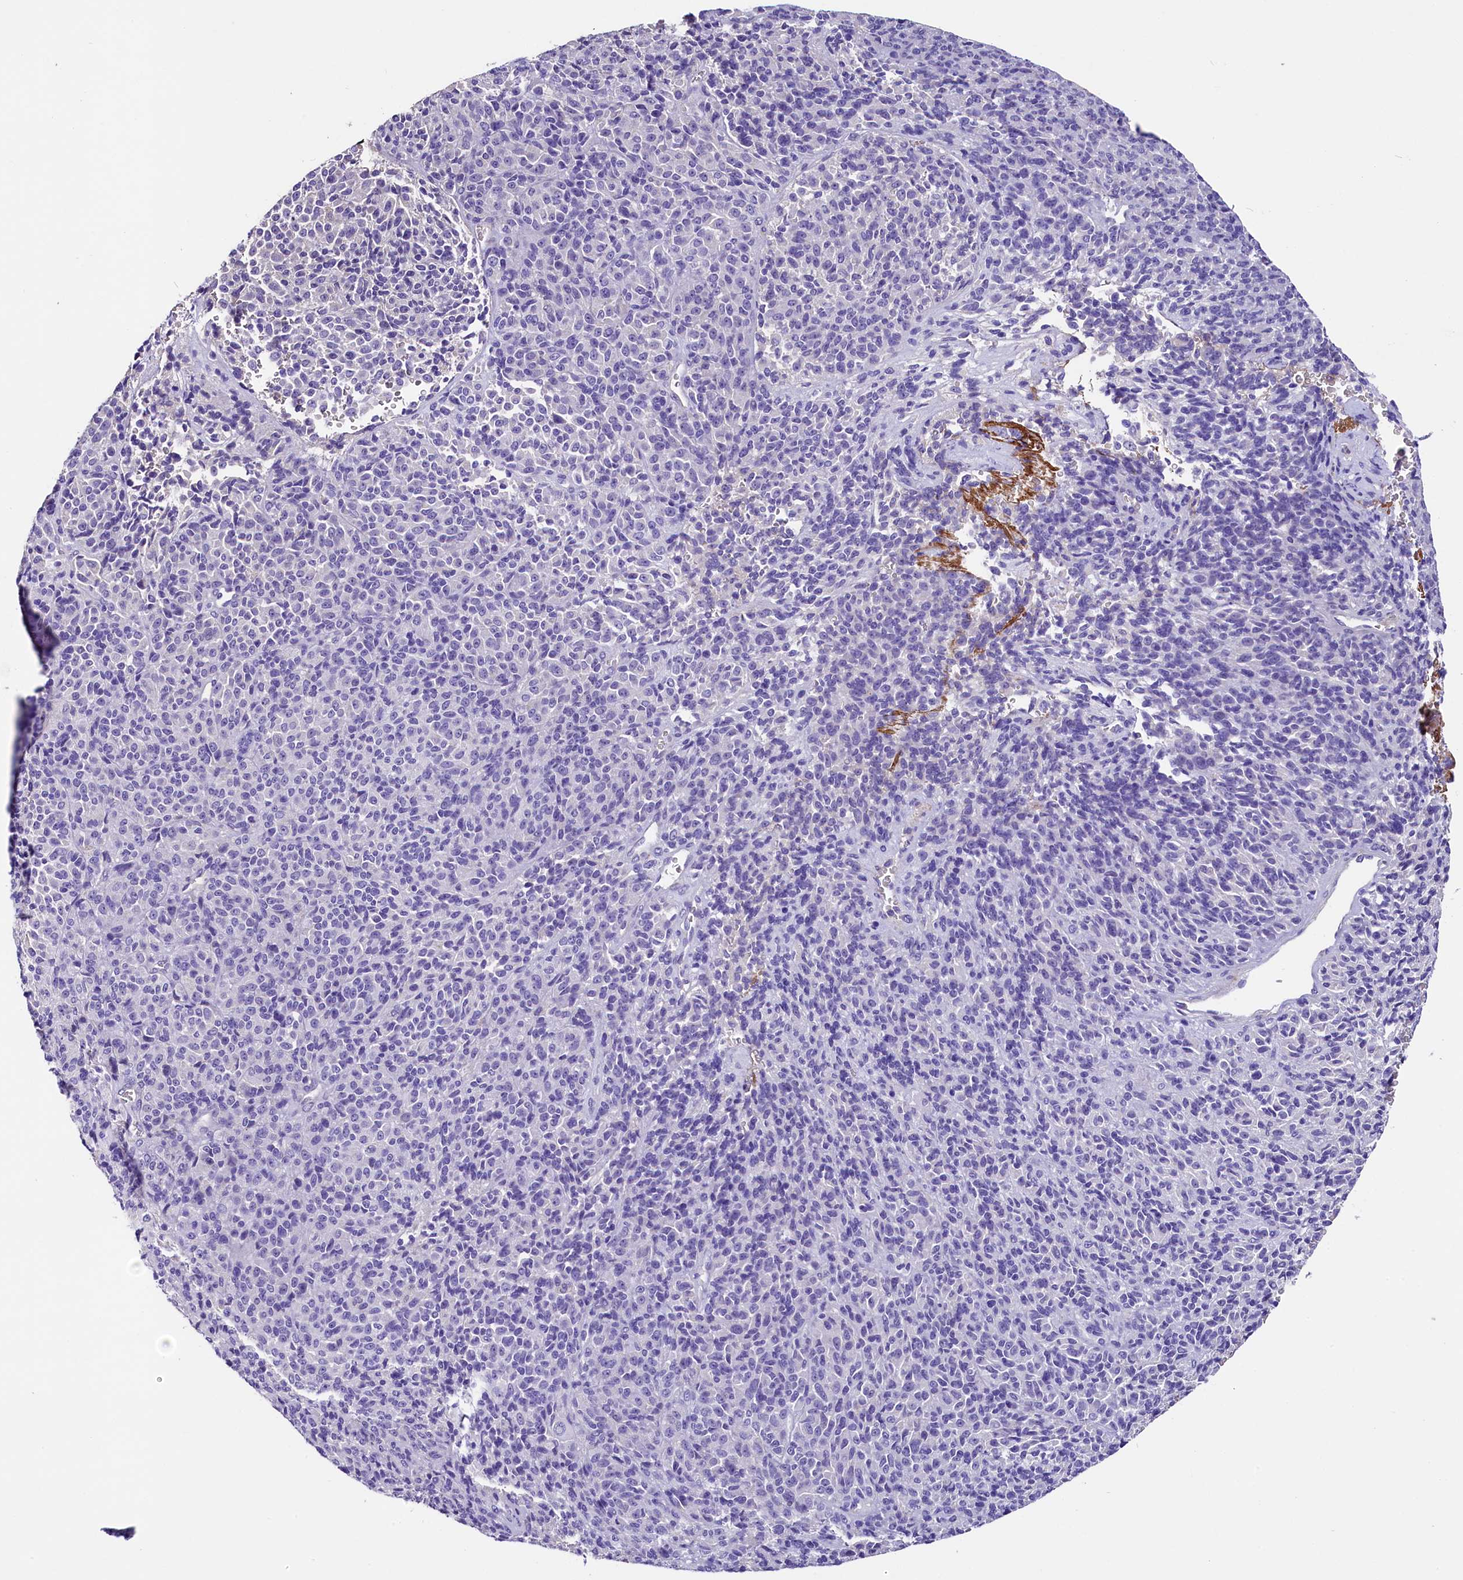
{"staining": {"intensity": "negative", "quantity": "none", "location": "none"}, "tissue": "melanoma", "cell_type": "Tumor cells", "image_type": "cancer", "snomed": [{"axis": "morphology", "description": "Malignant melanoma, Metastatic site"}, {"axis": "topography", "description": "Brain"}], "caption": "This histopathology image is of melanoma stained with immunohistochemistry to label a protein in brown with the nuclei are counter-stained blue. There is no staining in tumor cells.", "gene": "MEX3B", "patient": {"sex": "female", "age": 56}}